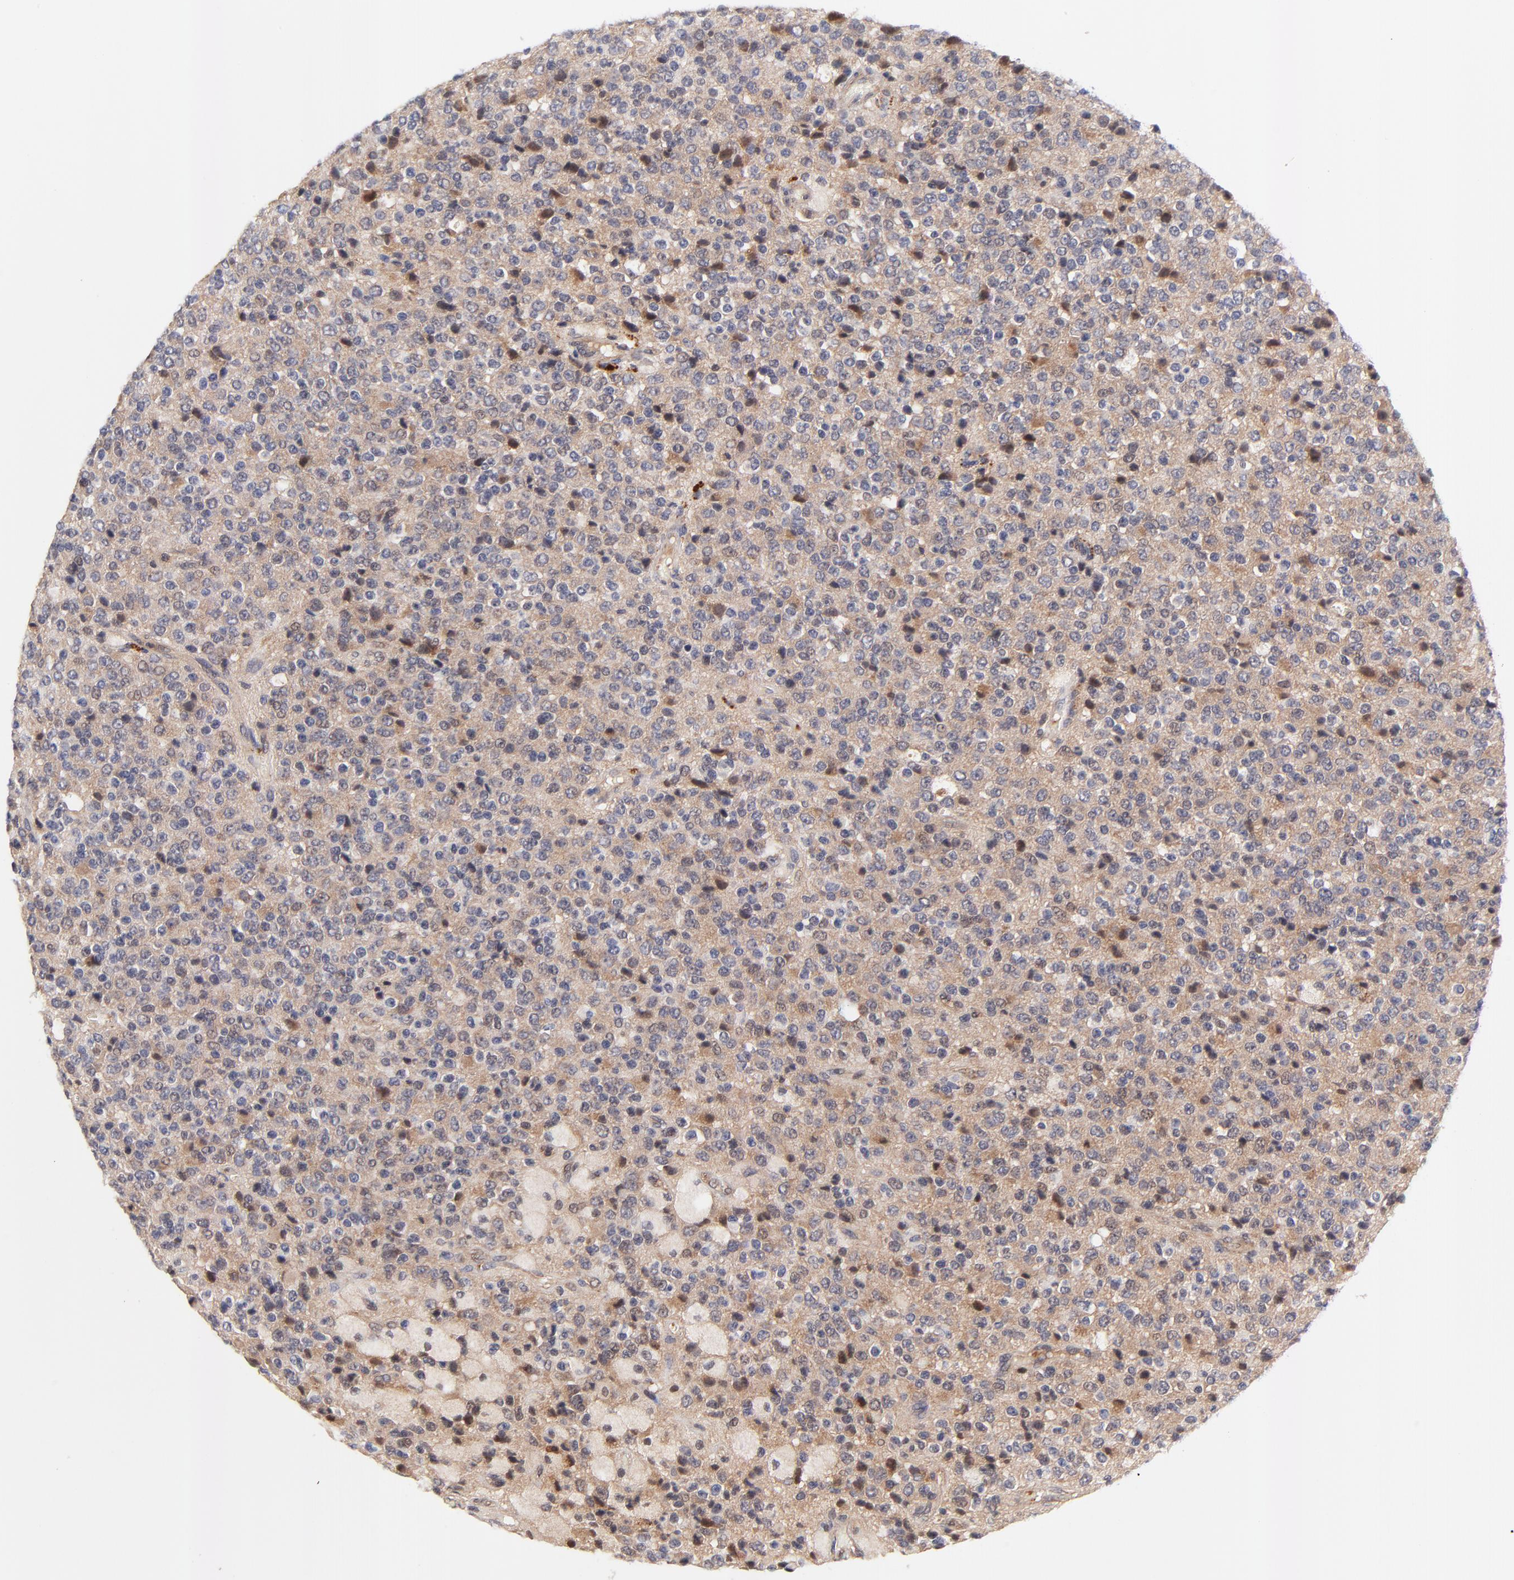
{"staining": {"intensity": "moderate", "quantity": "<25%", "location": "cytoplasmic/membranous,nuclear"}, "tissue": "glioma", "cell_type": "Tumor cells", "image_type": "cancer", "snomed": [{"axis": "morphology", "description": "Glioma, malignant, High grade"}, {"axis": "topography", "description": "pancreas cauda"}], "caption": "Protein expression analysis of malignant high-grade glioma shows moderate cytoplasmic/membranous and nuclear positivity in about <25% of tumor cells.", "gene": "TXNL1", "patient": {"sex": "male", "age": 60}}